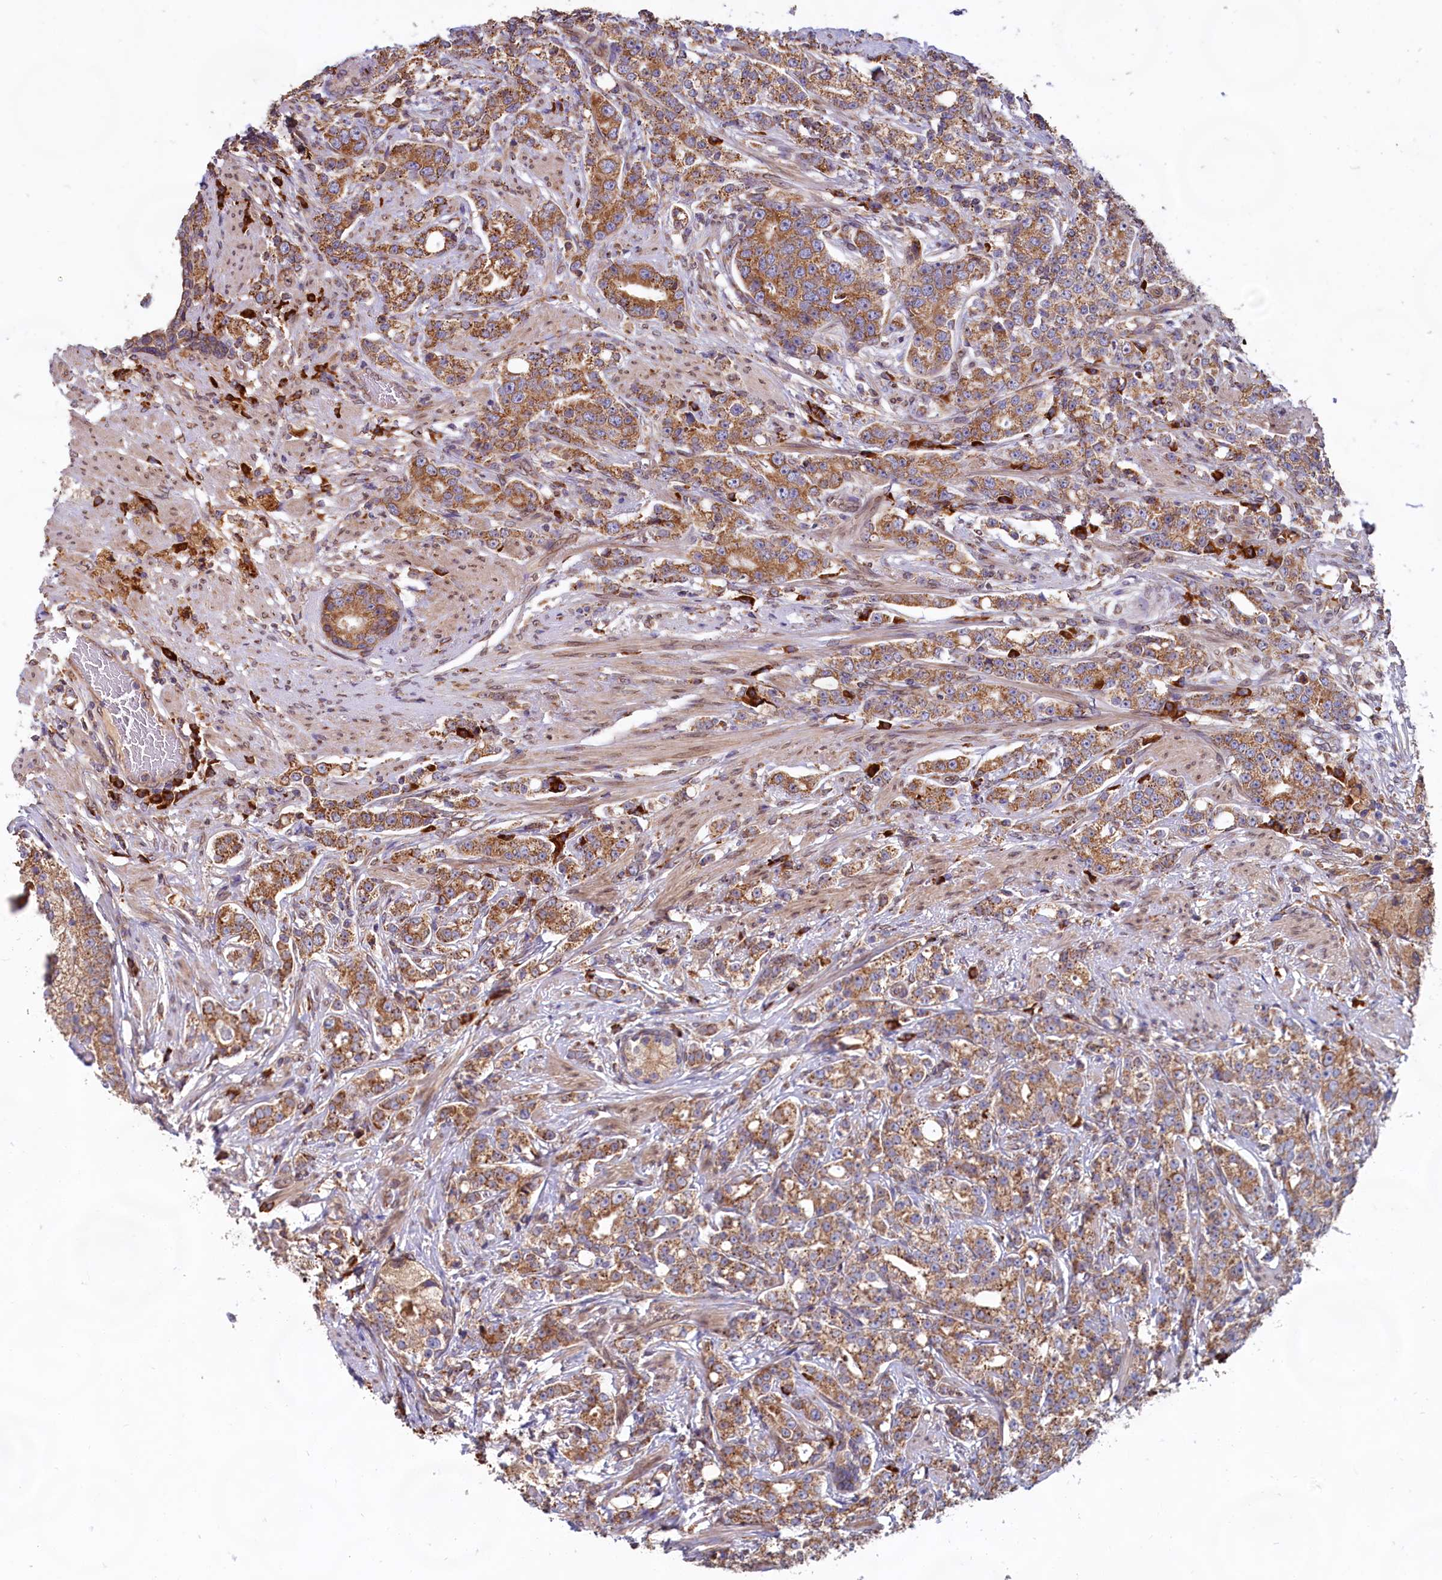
{"staining": {"intensity": "moderate", "quantity": "25%-75%", "location": "cytoplasmic/membranous"}, "tissue": "prostate cancer", "cell_type": "Tumor cells", "image_type": "cancer", "snomed": [{"axis": "morphology", "description": "Adenocarcinoma, High grade"}, {"axis": "topography", "description": "Prostate"}], "caption": "DAB immunohistochemical staining of prostate cancer (adenocarcinoma (high-grade)) demonstrates moderate cytoplasmic/membranous protein staining in approximately 25%-75% of tumor cells. Nuclei are stained in blue.", "gene": "TBC1D19", "patient": {"sex": "male", "age": 69}}